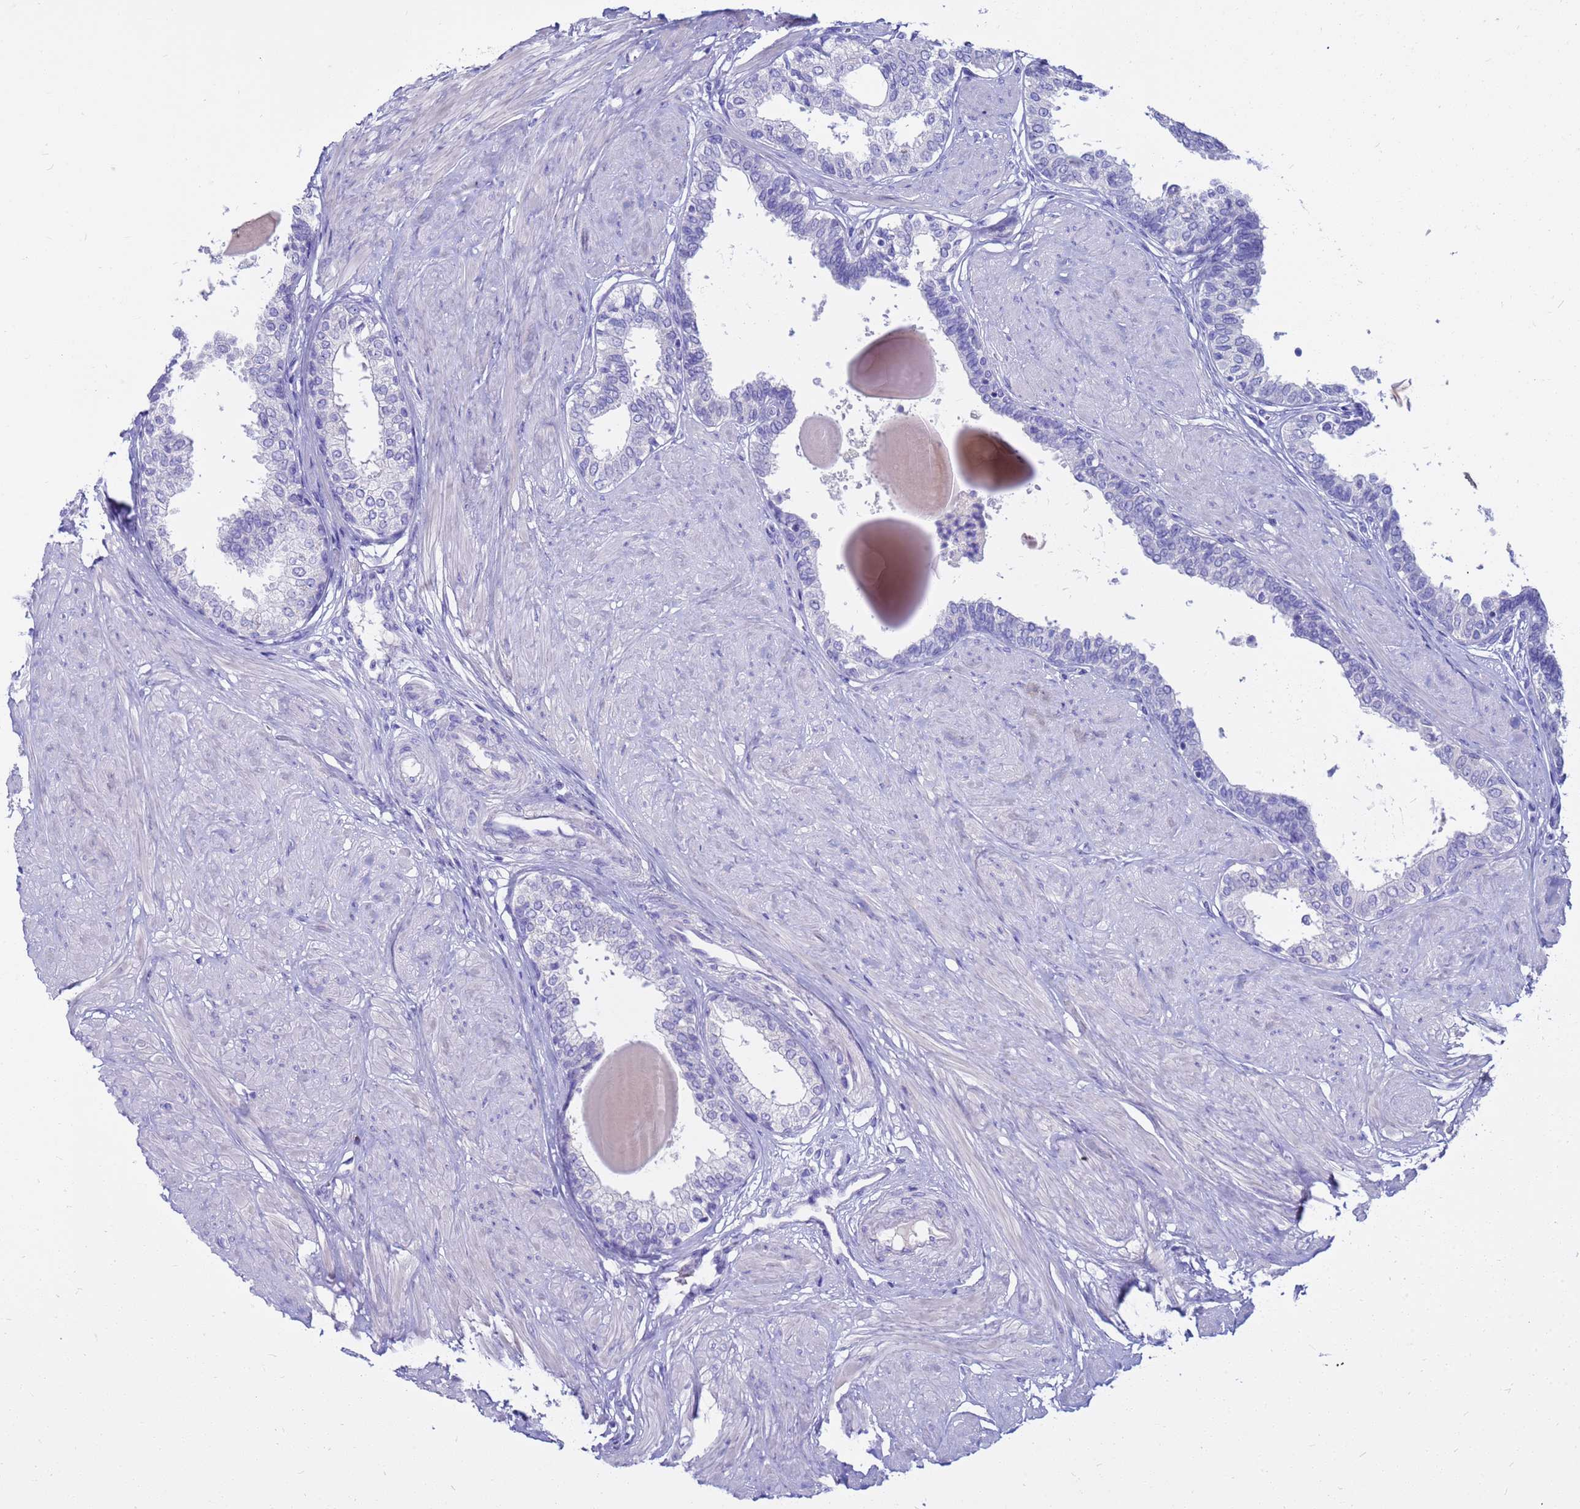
{"staining": {"intensity": "negative", "quantity": "none", "location": "none"}, "tissue": "prostate", "cell_type": "Glandular cells", "image_type": "normal", "snomed": [{"axis": "morphology", "description": "Normal tissue, NOS"}, {"axis": "topography", "description": "Prostate"}], "caption": "This is an immunohistochemistry (IHC) histopathology image of benign human prostate. There is no staining in glandular cells.", "gene": "SYCN", "patient": {"sex": "male", "age": 48}}